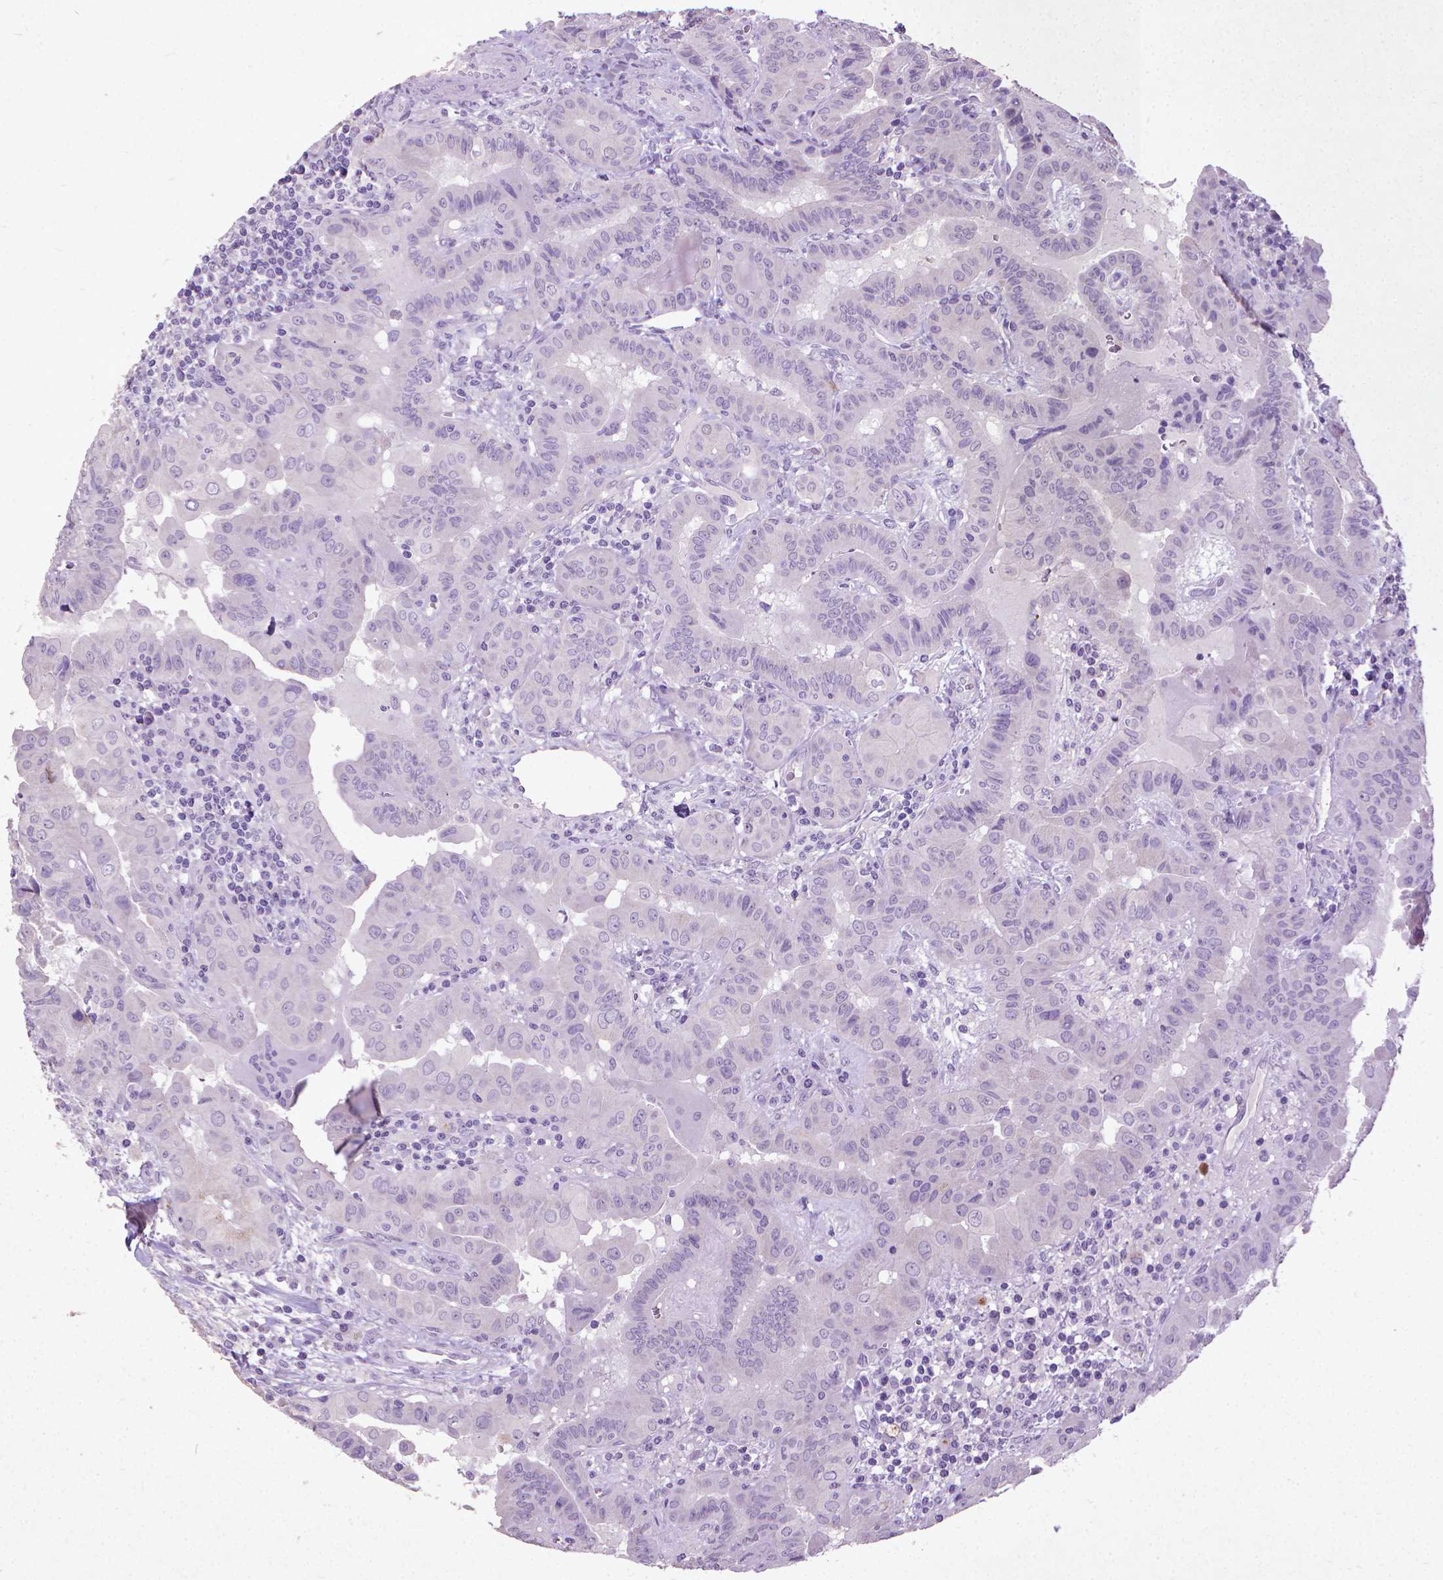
{"staining": {"intensity": "negative", "quantity": "none", "location": "none"}, "tissue": "thyroid cancer", "cell_type": "Tumor cells", "image_type": "cancer", "snomed": [{"axis": "morphology", "description": "Papillary adenocarcinoma, NOS"}, {"axis": "topography", "description": "Thyroid gland"}], "caption": "This is an immunohistochemistry (IHC) histopathology image of thyroid cancer (papillary adenocarcinoma). There is no staining in tumor cells.", "gene": "KRT5", "patient": {"sex": "female", "age": 37}}